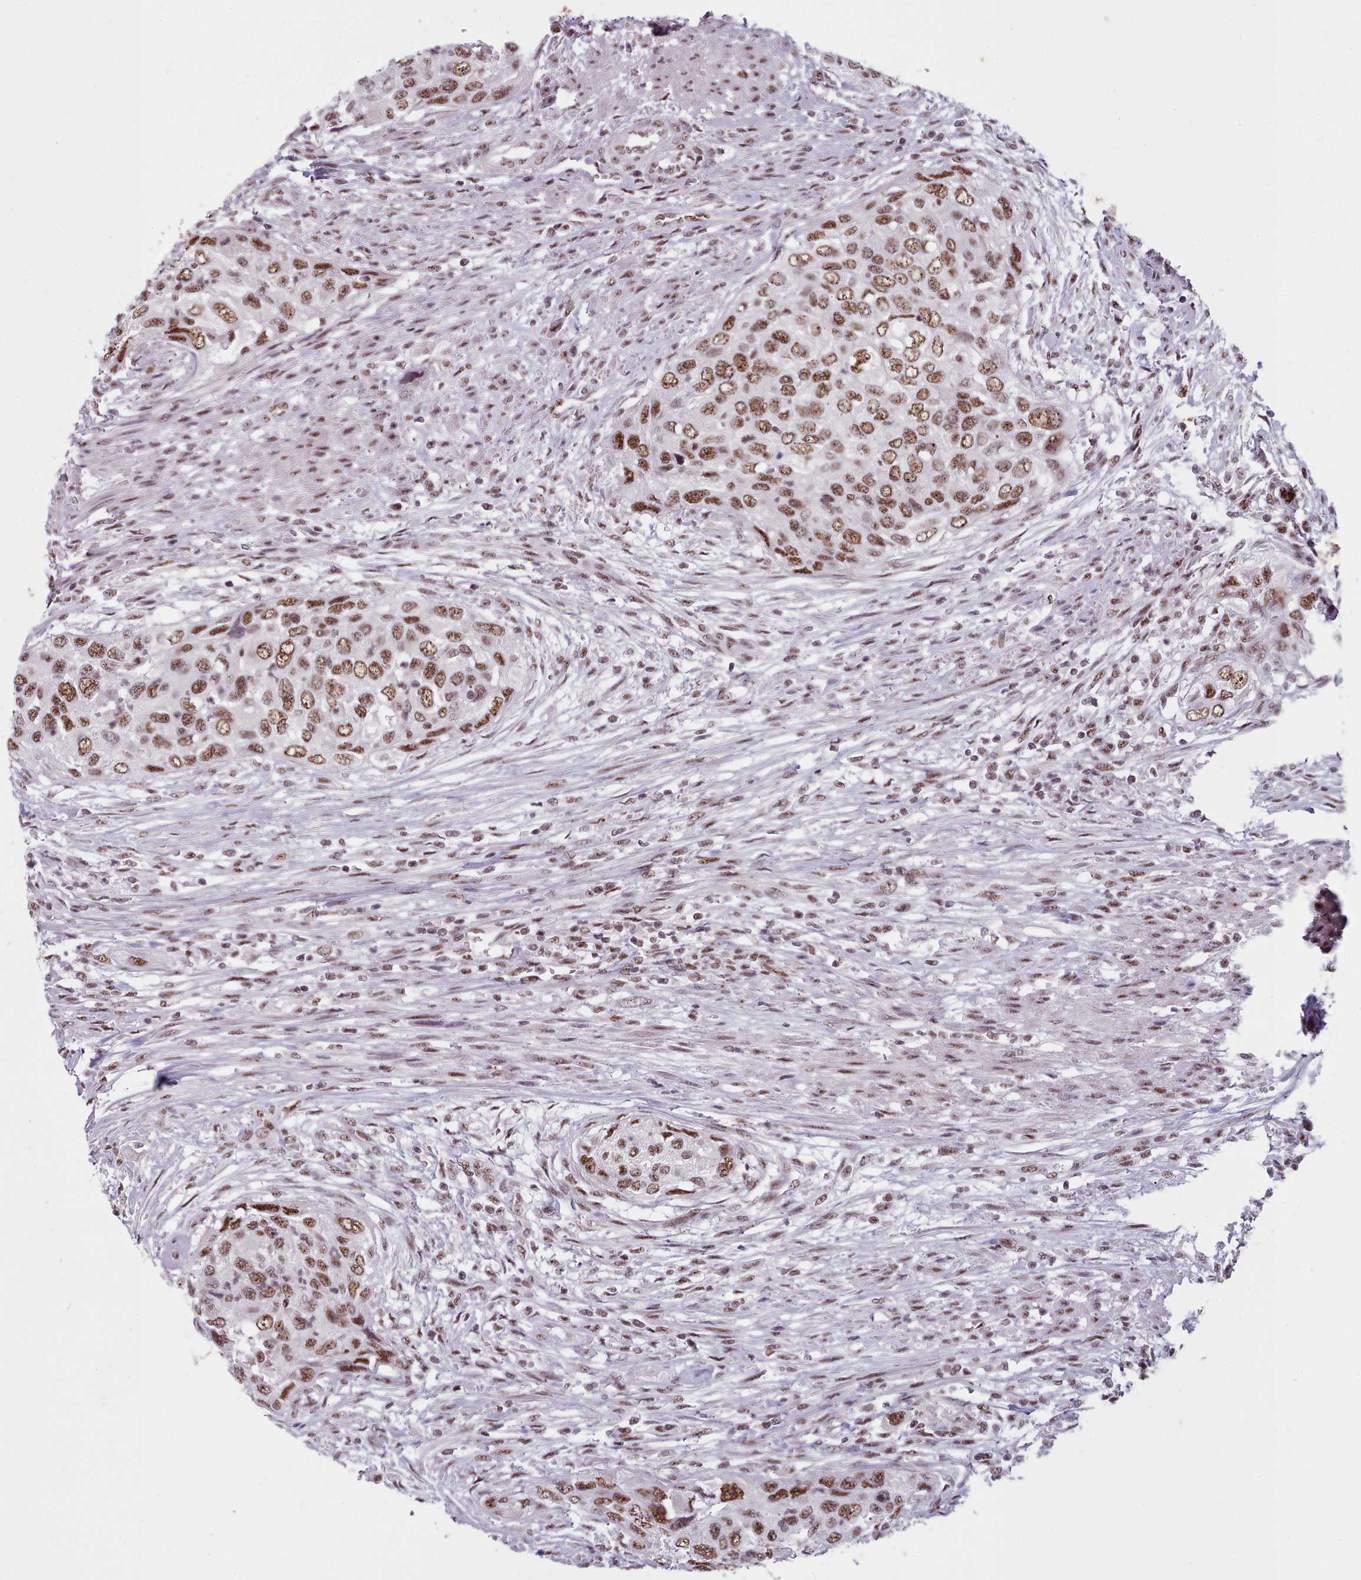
{"staining": {"intensity": "moderate", "quantity": ">75%", "location": "nuclear"}, "tissue": "urothelial cancer", "cell_type": "Tumor cells", "image_type": "cancer", "snomed": [{"axis": "morphology", "description": "Urothelial carcinoma, High grade"}, {"axis": "topography", "description": "Urinary bladder"}], "caption": "IHC of high-grade urothelial carcinoma demonstrates medium levels of moderate nuclear expression in approximately >75% of tumor cells.", "gene": "SRRM1", "patient": {"sex": "female", "age": 60}}